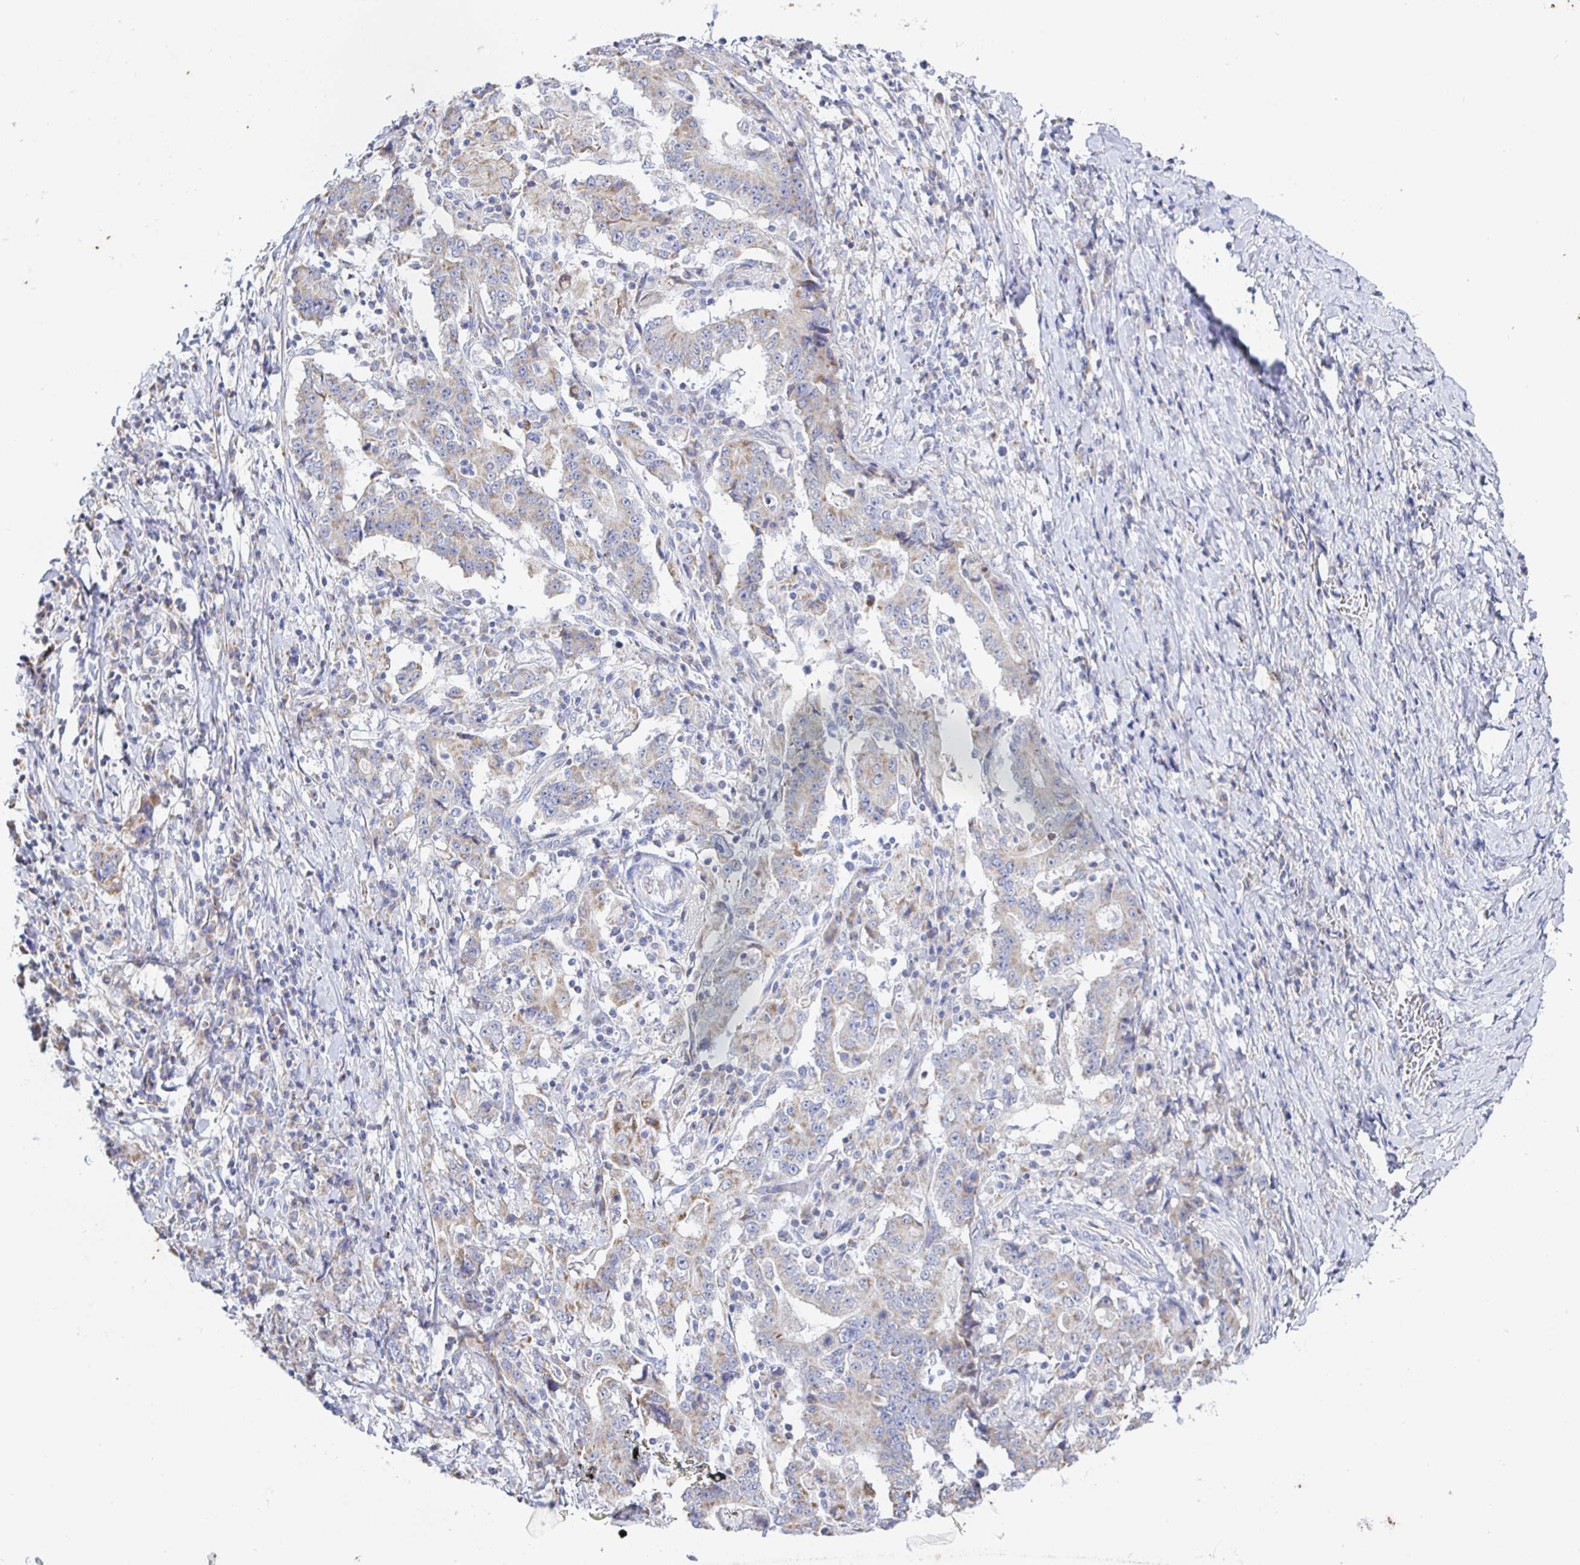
{"staining": {"intensity": "weak", "quantity": ">75%", "location": "cytoplasmic/membranous"}, "tissue": "stomach cancer", "cell_type": "Tumor cells", "image_type": "cancer", "snomed": [{"axis": "morphology", "description": "Normal tissue, NOS"}, {"axis": "morphology", "description": "Adenocarcinoma, NOS"}, {"axis": "topography", "description": "Stomach, upper"}, {"axis": "topography", "description": "Stomach"}], "caption": "Immunohistochemical staining of human stomach cancer (adenocarcinoma) displays weak cytoplasmic/membranous protein expression in about >75% of tumor cells.", "gene": "SYNGR4", "patient": {"sex": "male", "age": 59}}